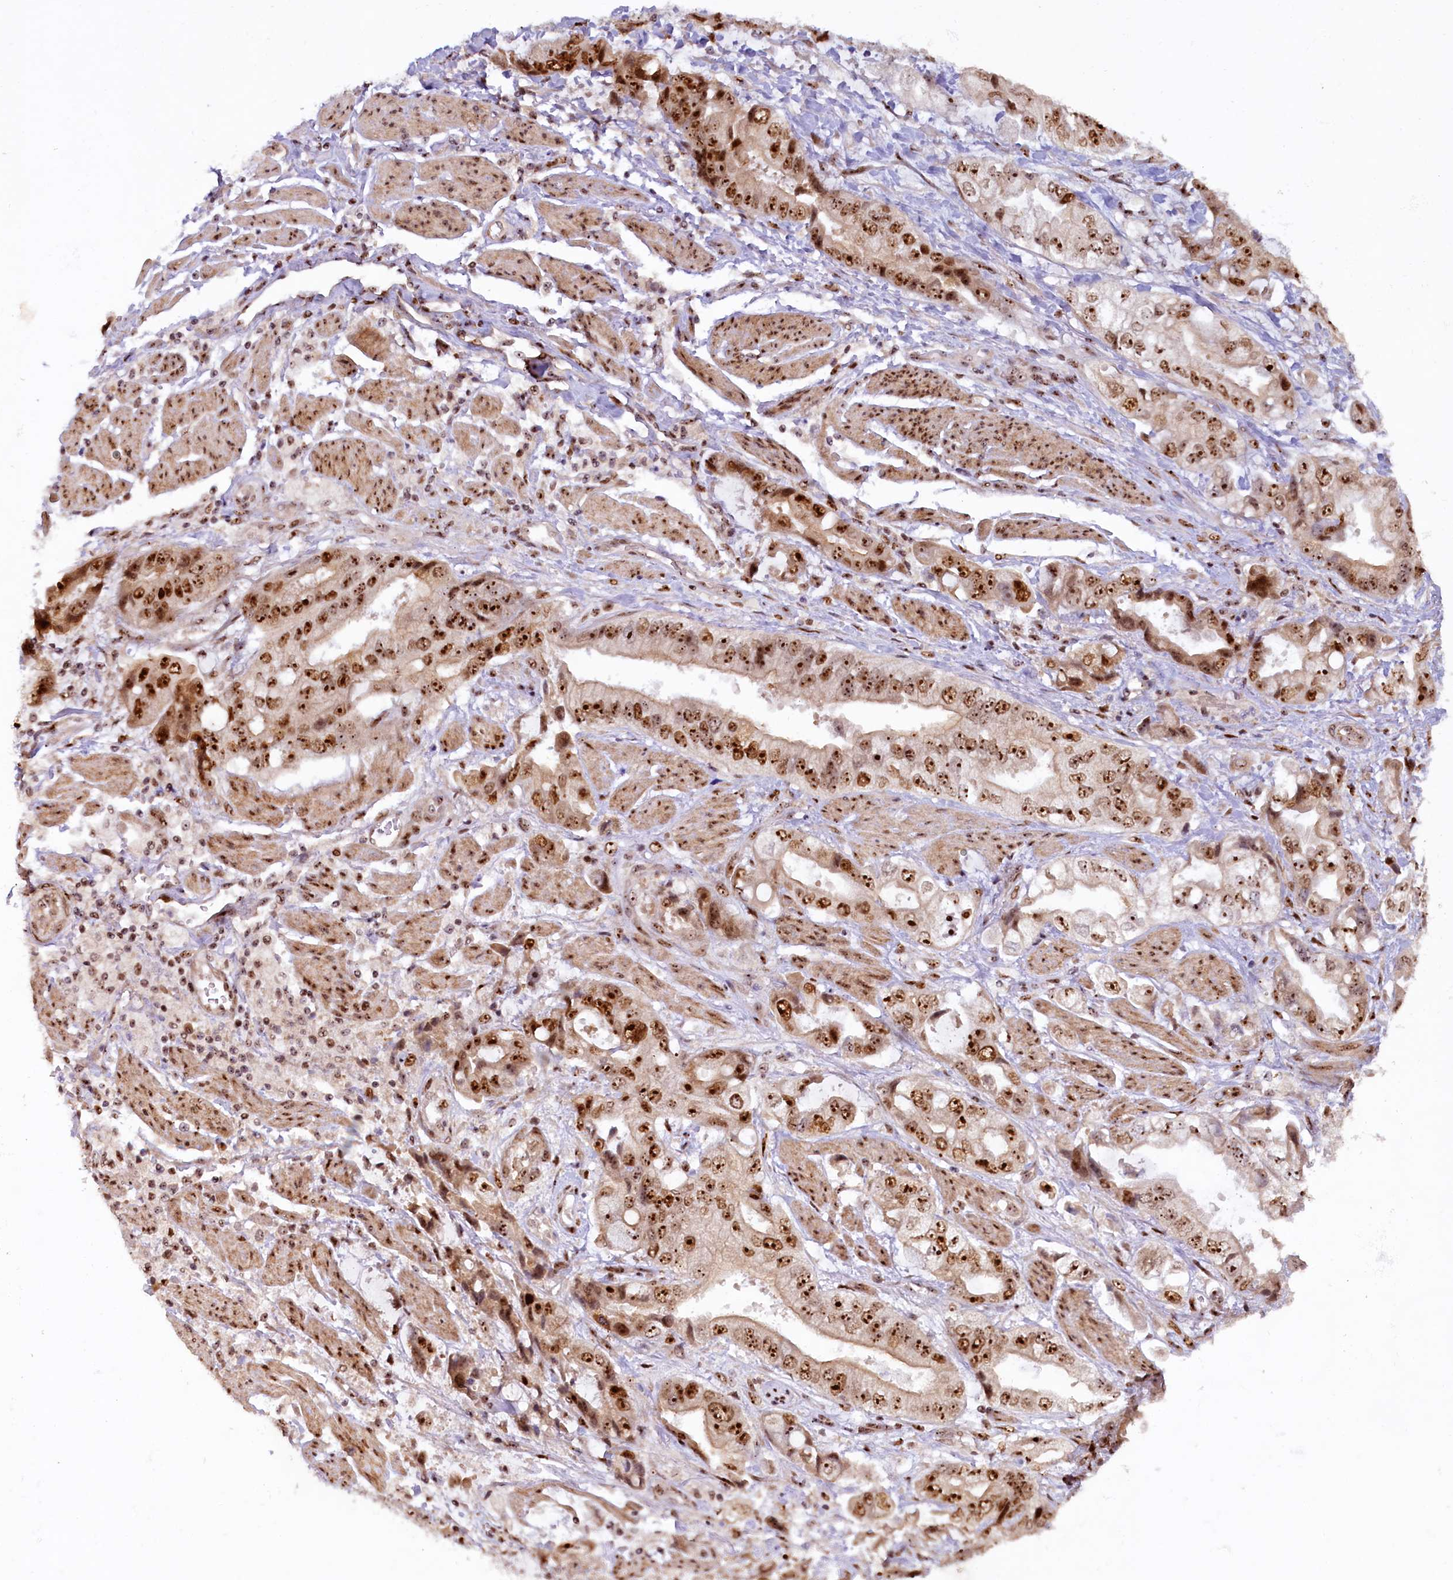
{"staining": {"intensity": "strong", "quantity": ">75%", "location": "nuclear"}, "tissue": "stomach cancer", "cell_type": "Tumor cells", "image_type": "cancer", "snomed": [{"axis": "morphology", "description": "Adenocarcinoma, NOS"}, {"axis": "topography", "description": "Stomach"}], "caption": "Immunohistochemistry (IHC) staining of stomach adenocarcinoma, which displays high levels of strong nuclear positivity in about >75% of tumor cells indicating strong nuclear protein expression. The staining was performed using DAB (3,3'-diaminobenzidine) (brown) for protein detection and nuclei were counterstained in hematoxylin (blue).", "gene": "TCOF1", "patient": {"sex": "male", "age": 62}}